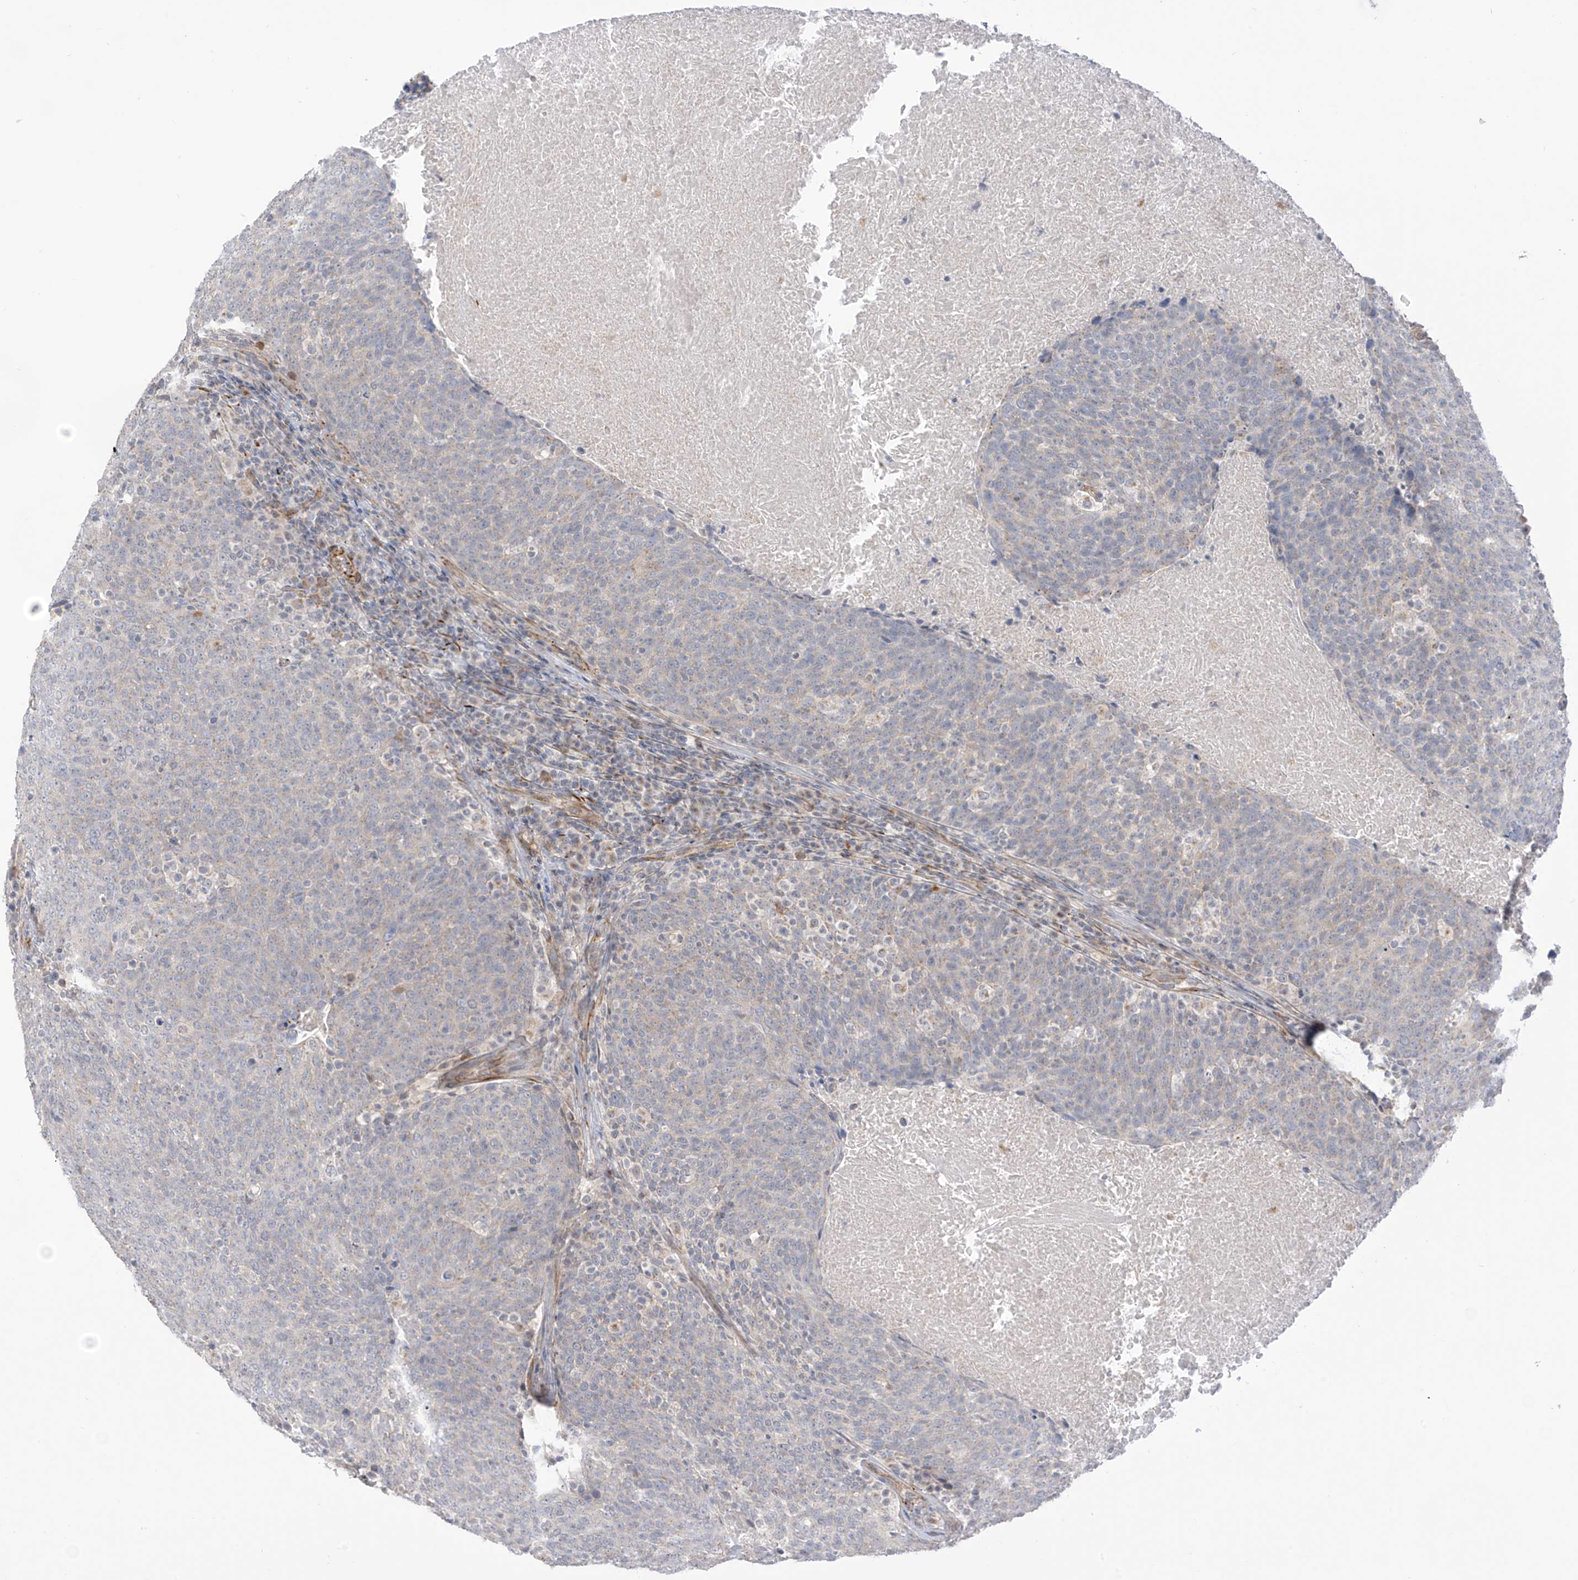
{"staining": {"intensity": "negative", "quantity": "none", "location": "none"}, "tissue": "head and neck cancer", "cell_type": "Tumor cells", "image_type": "cancer", "snomed": [{"axis": "morphology", "description": "Squamous cell carcinoma, NOS"}, {"axis": "morphology", "description": "Squamous cell carcinoma, metastatic, NOS"}, {"axis": "topography", "description": "Lymph node"}, {"axis": "topography", "description": "Head-Neck"}], "caption": "This is a image of immunohistochemistry staining of head and neck squamous cell carcinoma, which shows no positivity in tumor cells.", "gene": "HS6ST2", "patient": {"sex": "male", "age": 62}}